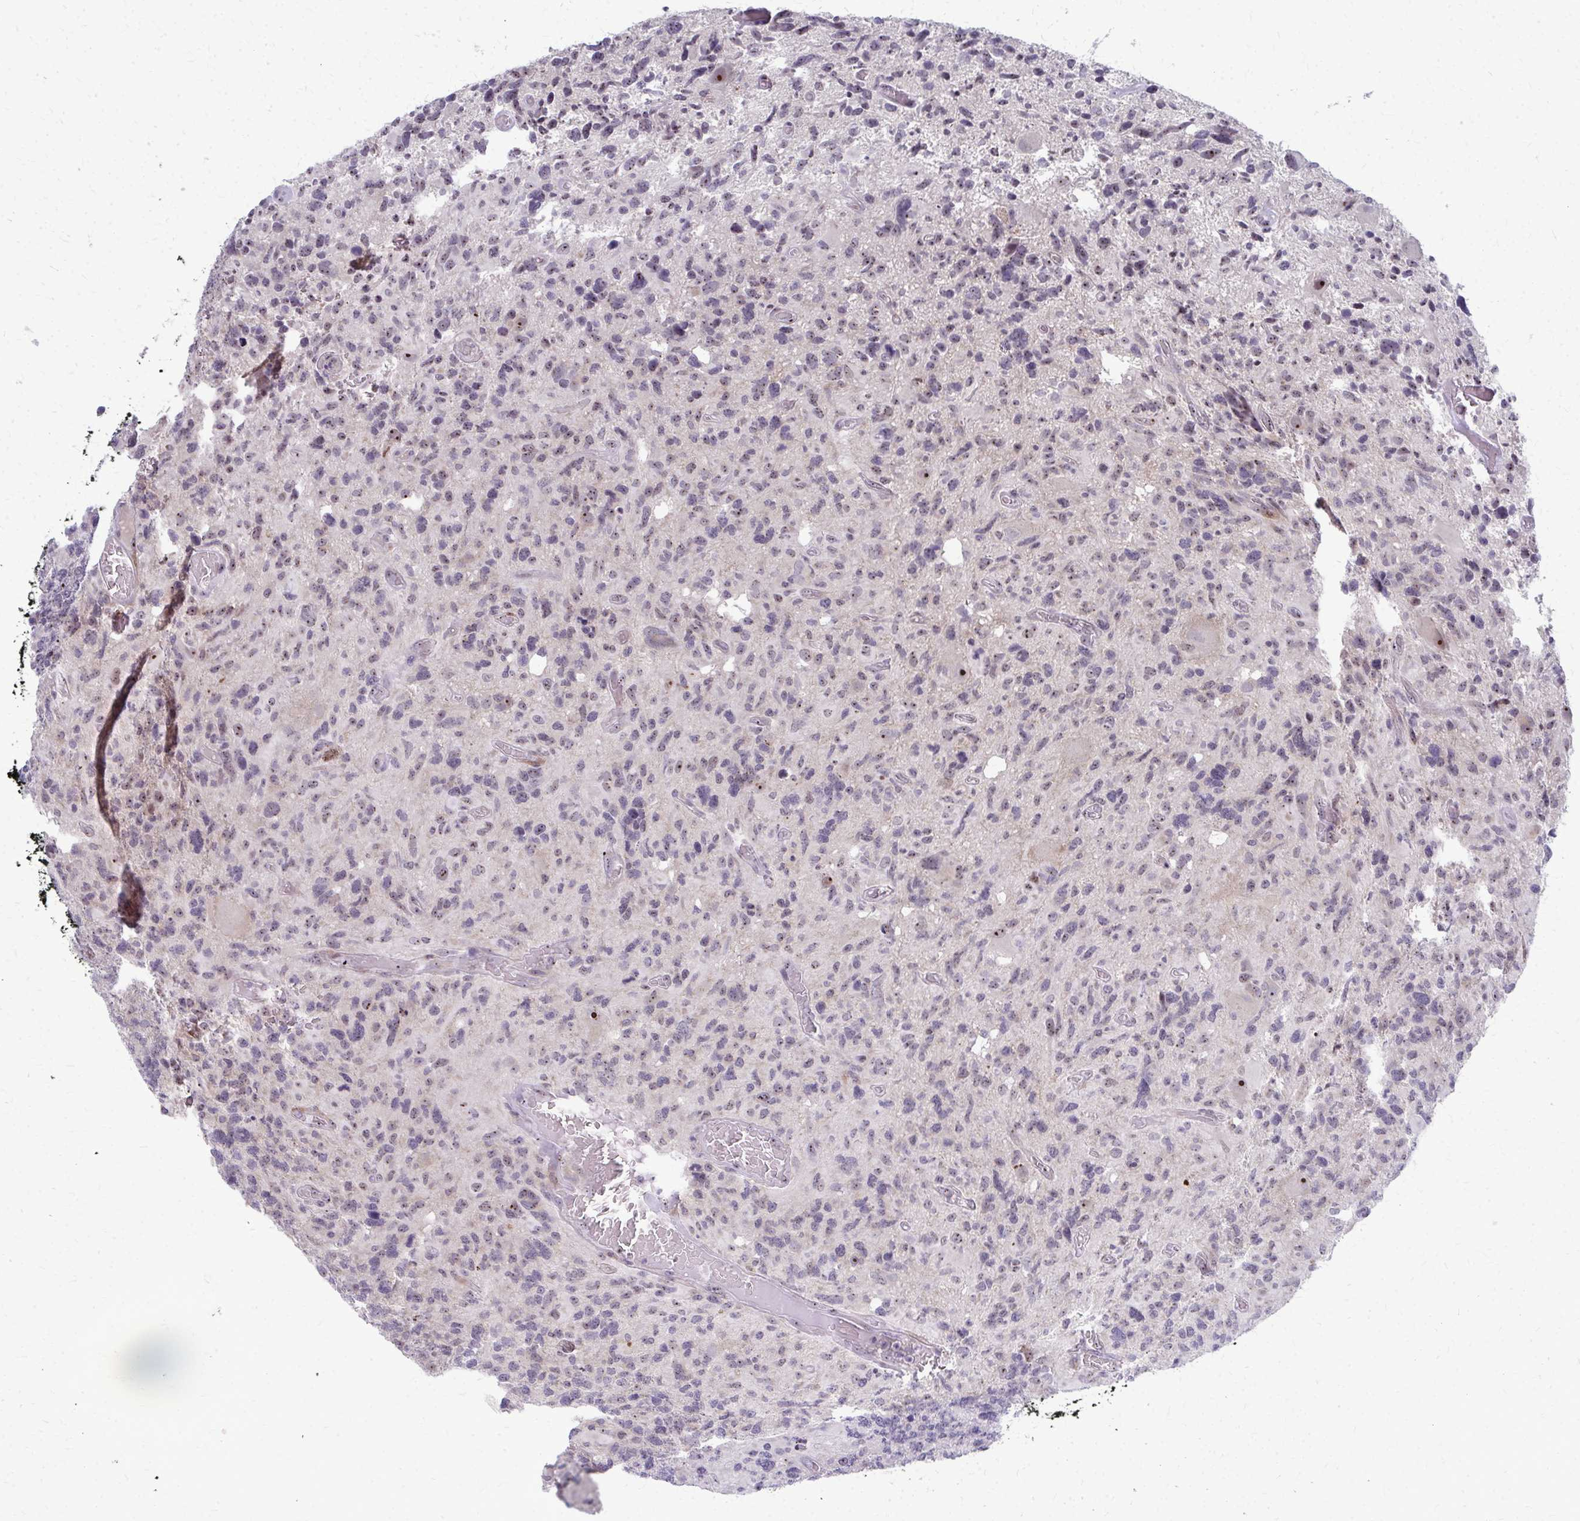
{"staining": {"intensity": "weak", "quantity": ">75%", "location": "nuclear"}, "tissue": "glioma", "cell_type": "Tumor cells", "image_type": "cancer", "snomed": [{"axis": "morphology", "description": "Glioma, malignant, High grade"}, {"axis": "topography", "description": "Brain"}], "caption": "The photomicrograph demonstrates a brown stain indicating the presence of a protein in the nuclear of tumor cells in high-grade glioma (malignant).", "gene": "NUDT16", "patient": {"sex": "male", "age": 49}}